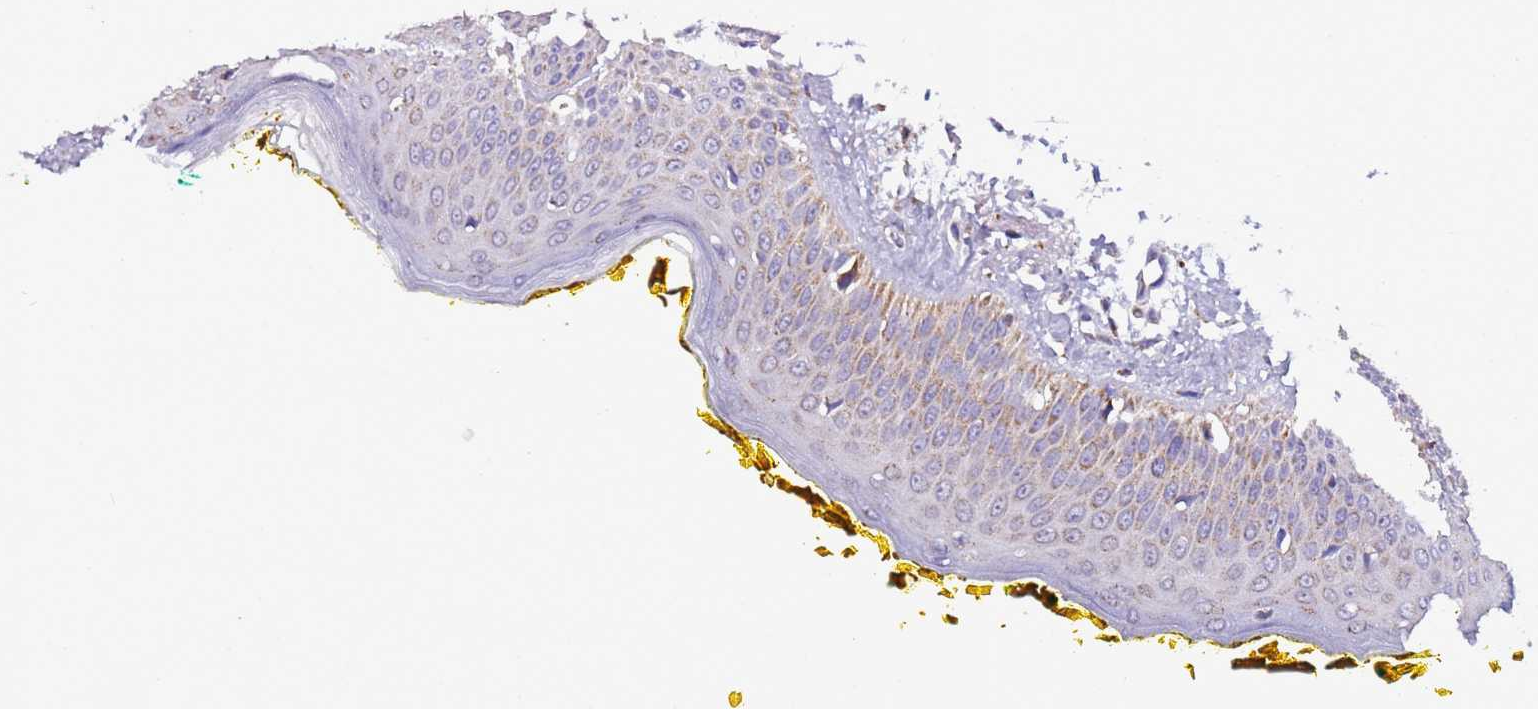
{"staining": {"intensity": "weak", "quantity": "25%-75%", "location": "cytoplasmic/membranous"}, "tissue": "oral mucosa", "cell_type": "Squamous epithelial cells", "image_type": "normal", "snomed": [{"axis": "morphology", "description": "Normal tissue, NOS"}, {"axis": "topography", "description": "Oral tissue"}], "caption": "This micrograph demonstrates benign oral mucosa stained with immunohistochemistry to label a protein in brown. The cytoplasmic/membranous of squamous epithelial cells show weak positivity for the protein. Nuclei are counter-stained blue.", "gene": "UEVLD", "patient": {"sex": "female", "age": 70}}